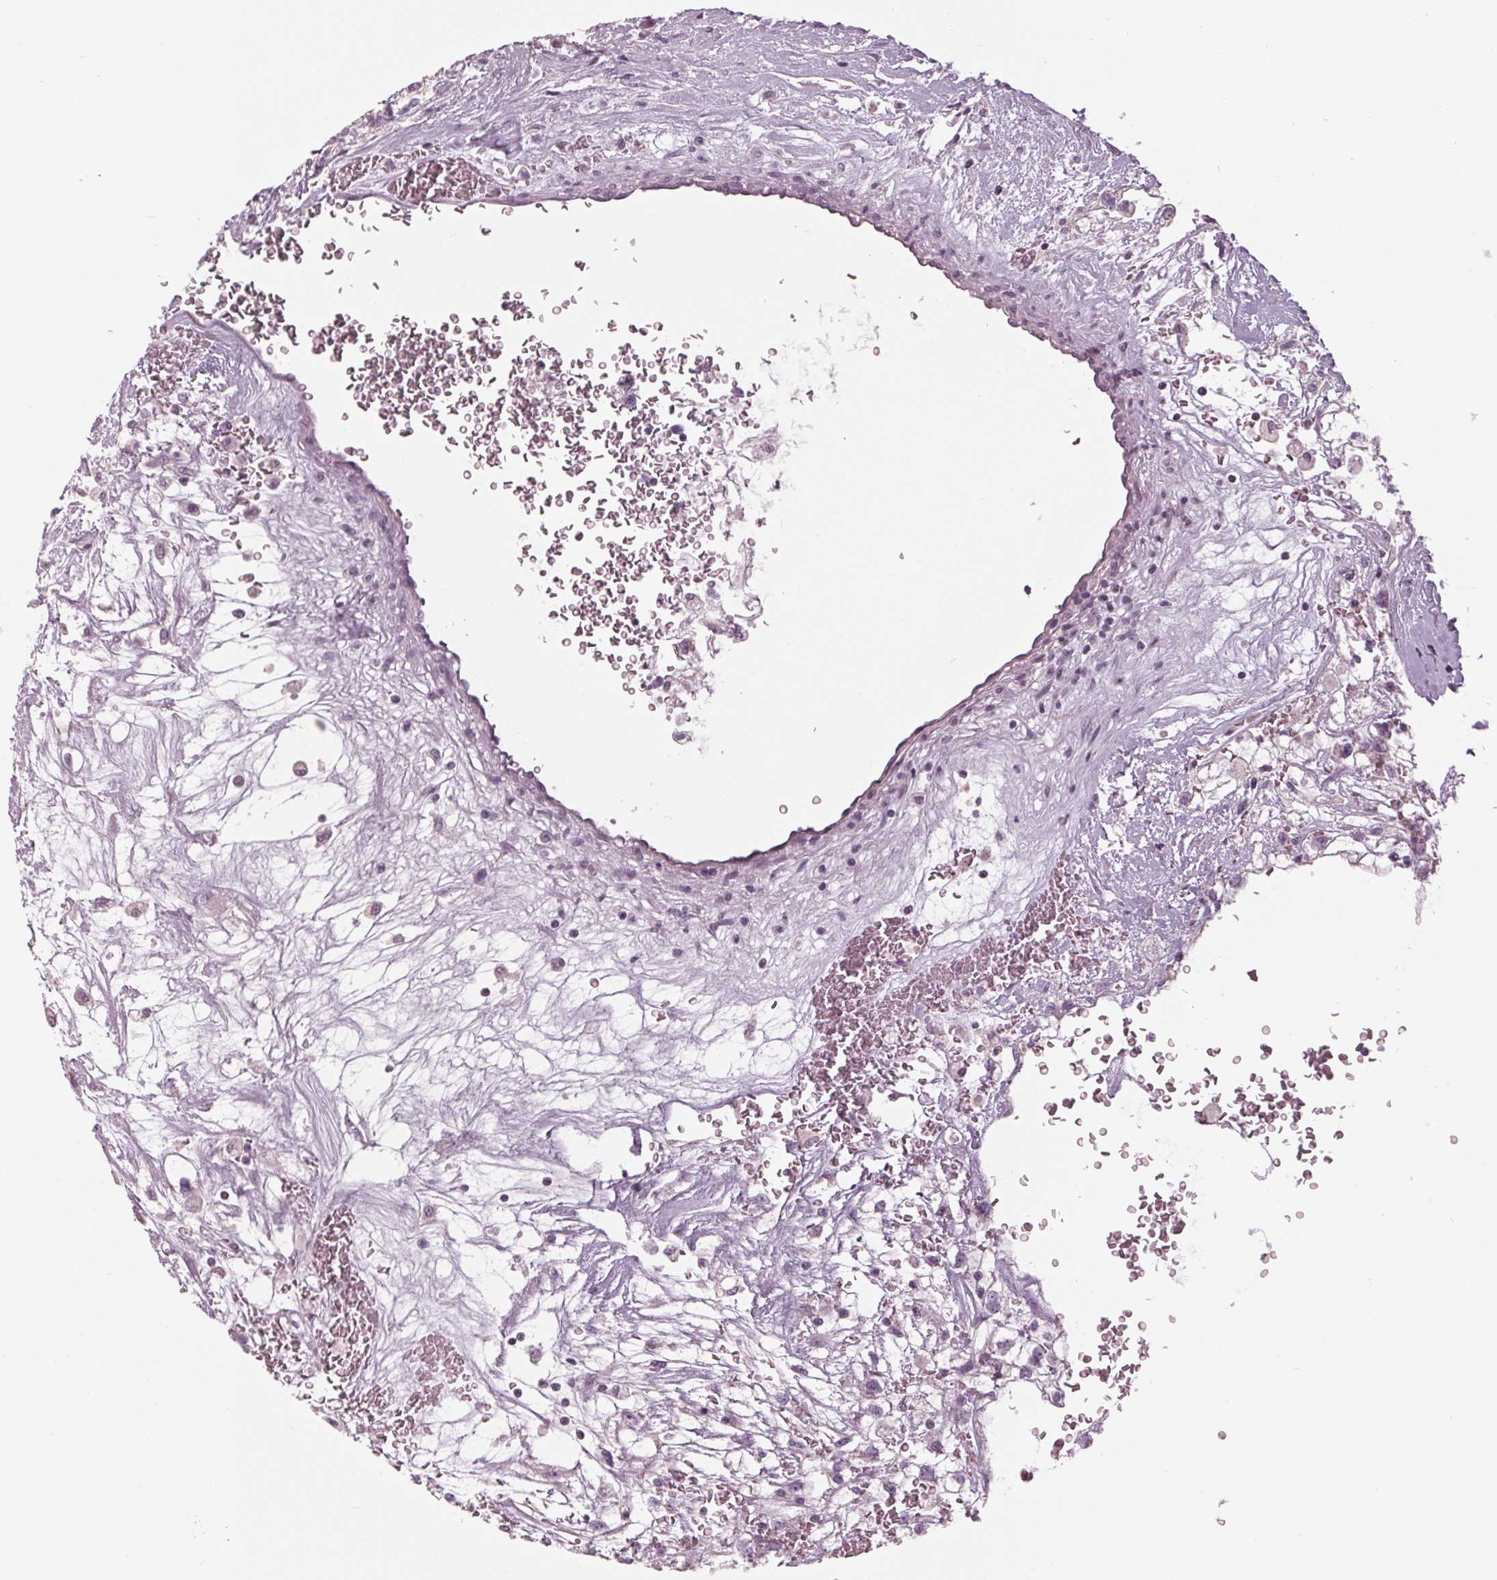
{"staining": {"intensity": "negative", "quantity": "none", "location": "none"}, "tissue": "renal cancer", "cell_type": "Tumor cells", "image_type": "cancer", "snomed": [{"axis": "morphology", "description": "Adenocarcinoma, NOS"}, {"axis": "topography", "description": "Kidney"}], "caption": "Immunohistochemical staining of renal cancer (adenocarcinoma) shows no significant positivity in tumor cells.", "gene": "TNNC2", "patient": {"sex": "male", "age": 59}}